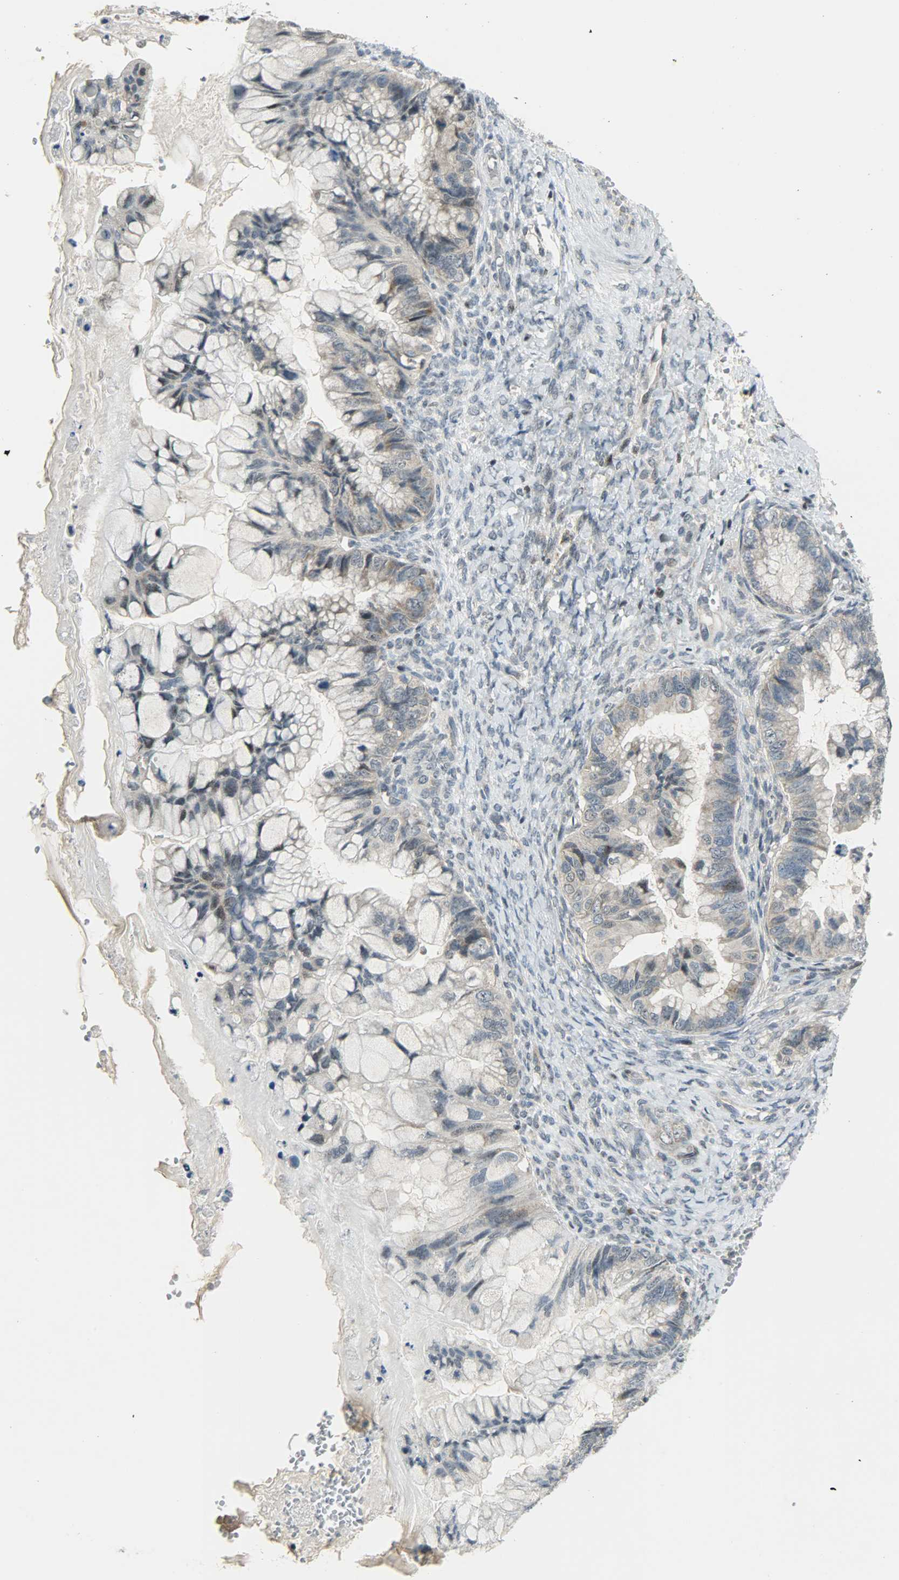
{"staining": {"intensity": "weak", "quantity": "<25%", "location": "cytoplasmic/membranous"}, "tissue": "ovarian cancer", "cell_type": "Tumor cells", "image_type": "cancer", "snomed": [{"axis": "morphology", "description": "Cystadenocarcinoma, mucinous, NOS"}, {"axis": "topography", "description": "Ovary"}], "caption": "An image of human ovarian cancer is negative for staining in tumor cells. Brightfield microscopy of immunohistochemistry stained with DAB (brown) and hematoxylin (blue), captured at high magnification.", "gene": "IL15", "patient": {"sex": "female", "age": 36}}